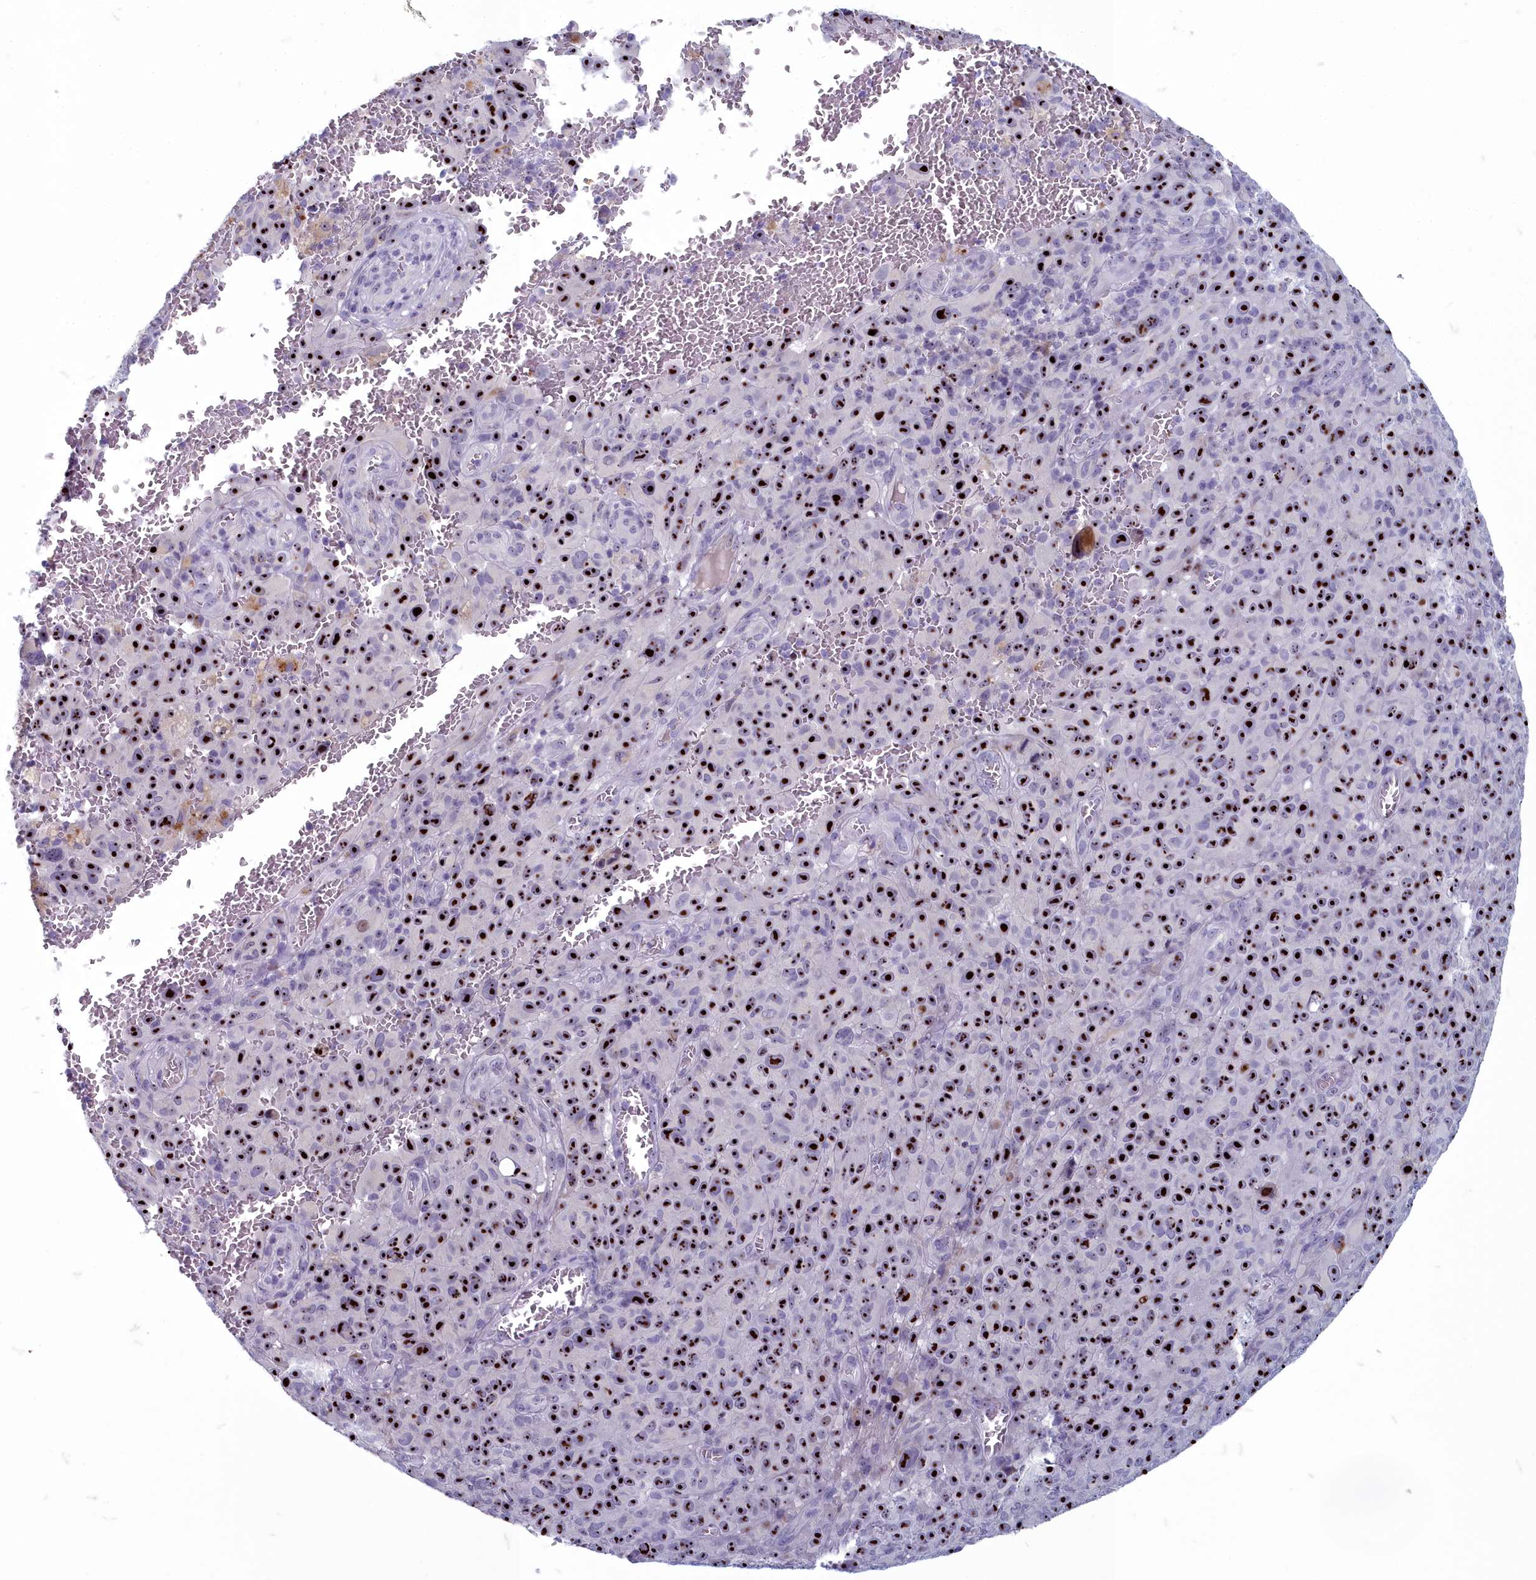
{"staining": {"intensity": "strong", "quantity": ">75%", "location": "nuclear"}, "tissue": "melanoma", "cell_type": "Tumor cells", "image_type": "cancer", "snomed": [{"axis": "morphology", "description": "Malignant melanoma, NOS"}, {"axis": "topography", "description": "Skin"}], "caption": "Malignant melanoma was stained to show a protein in brown. There is high levels of strong nuclear staining in approximately >75% of tumor cells.", "gene": "INSYN2A", "patient": {"sex": "female", "age": 82}}